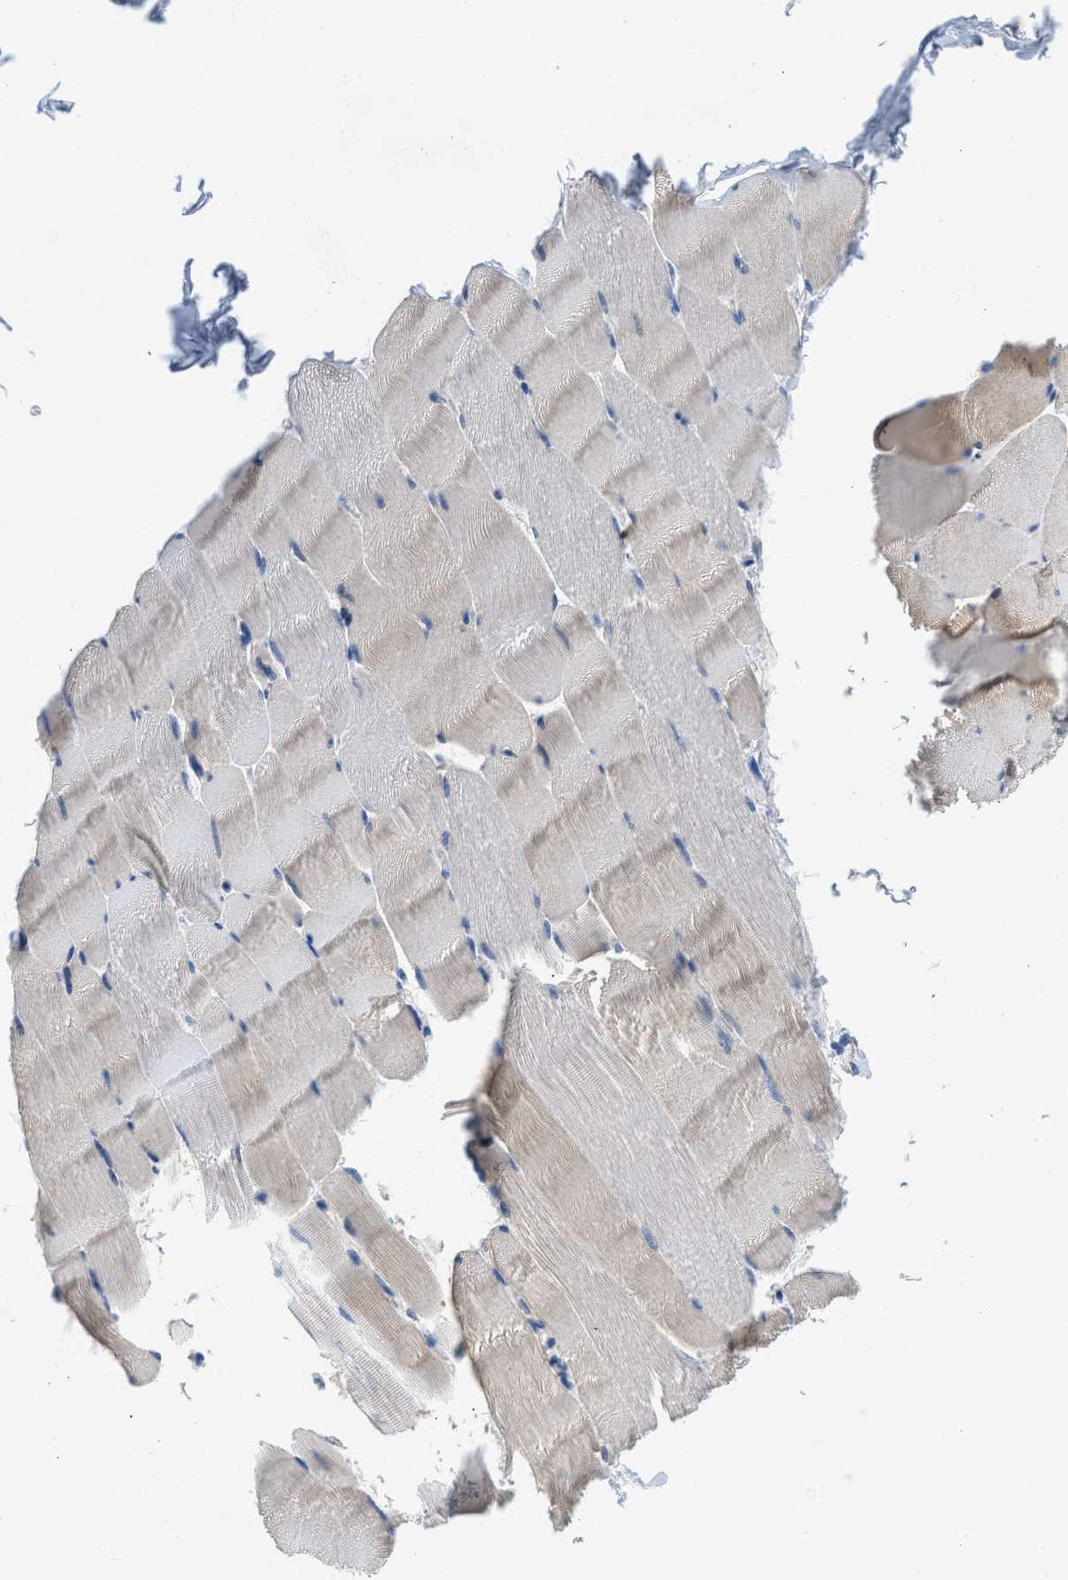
{"staining": {"intensity": "weak", "quantity": "25%-75%", "location": "cytoplasmic/membranous"}, "tissue": "skeletal muscle", "cell_type": "Myocytes", "image_type": "normal", "snomed": [{"axis": "morphology", "description": "Normal tissue, NOS"}, {"axis": "topography", "description": "Skeletal muscle"}], "caption": "Immunohistochemistry (DAB) staining of unremarkable skeletal muscle demonstrates weak cytoplasmic/membranous protein staining in about 25%-75% of myocytes.", "gene": "BNC2", "patient": {"sex": "male", "age": 62}}